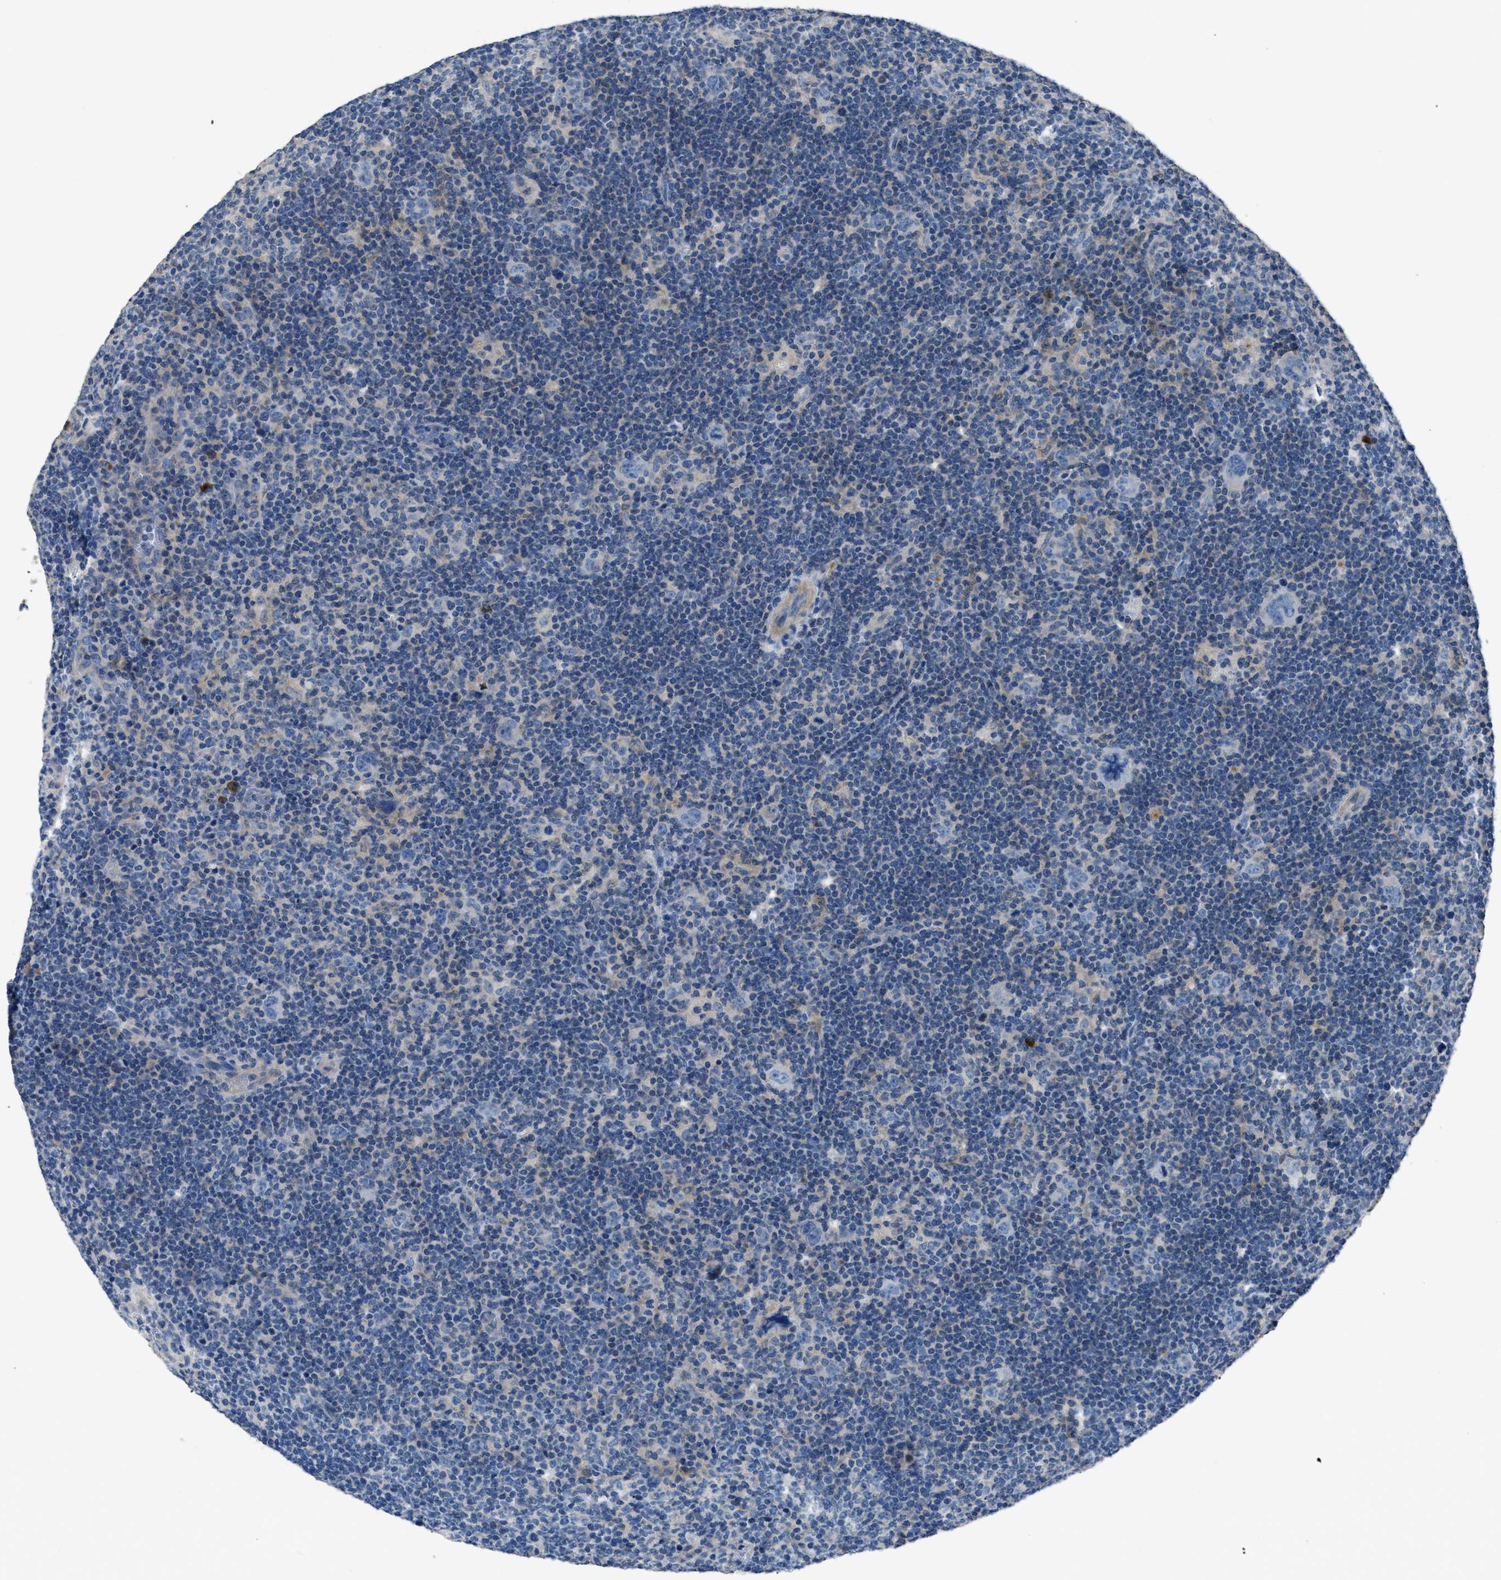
{"staining": {"intensity": "negative", "quantity": "none", "location": "none"}, "tissue": "lymphoma", "cell_type": "Tumor cells", "image_type": "cancer", "snomed": [{"axis": "morphology", "description": "Hodgkin's disease, NOS"}, {"axis": "topography", "description": "Lymph node"}], "caption": "Tumor cells show no significant expression in lymphoma.", "gene": "SGCZ", "patient": {"sex": "female", "age": 57}}